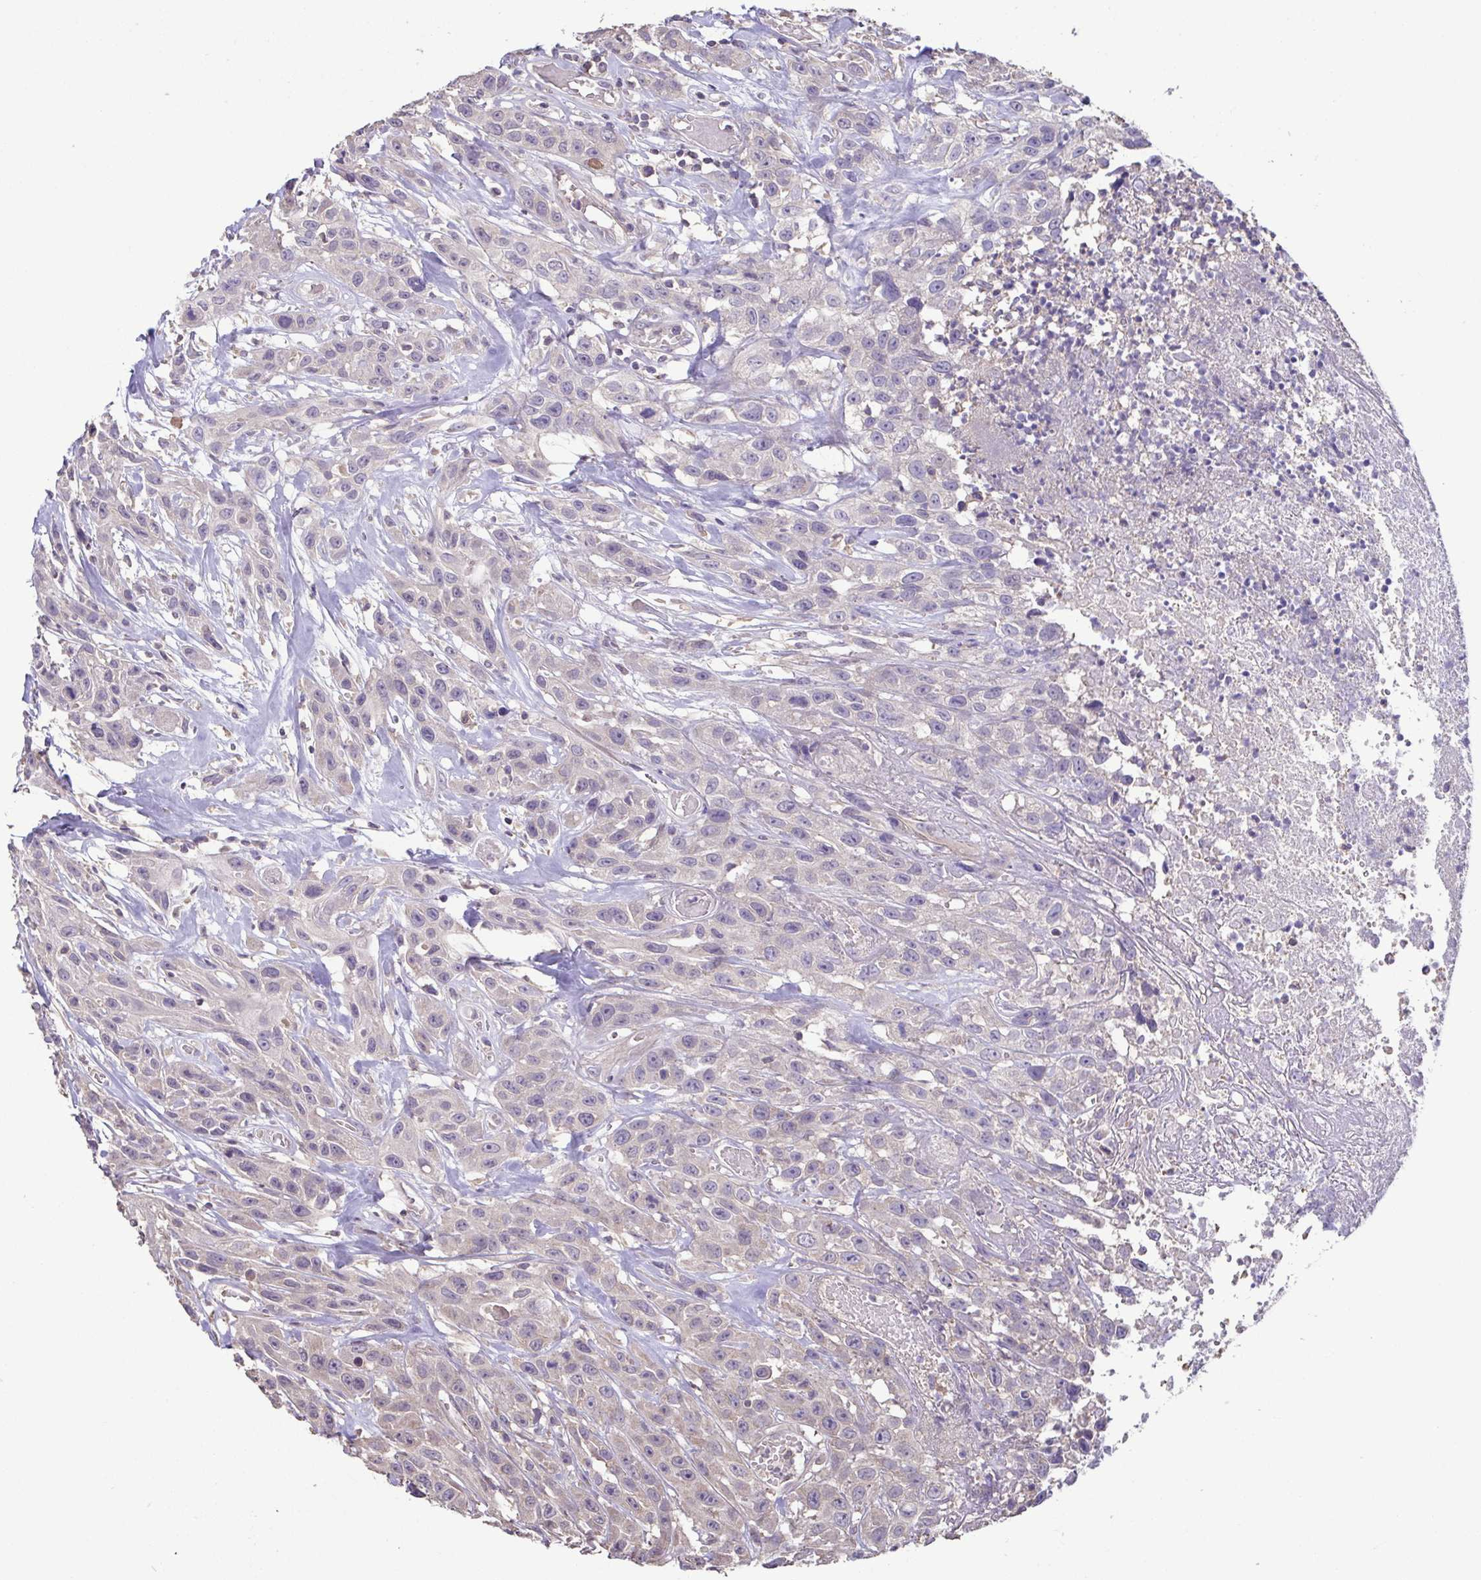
{"staining": {"intensity": "negative", "quantity": "none", "location": "none"}, "tissue": "head and neck cancer", "cell_type": "Tumor cells", "image_type": "cancer", "snomed": [{"axis": "morphology", "description": "Squamous cell carcinoma, NOS"}, {"axis": "topography", "description": "Head-Neck"}], "caption": "IHC of head and neck cancer (squamous cell carcinoma) displays no expression in tumor cells.", "gene": "ACTRT2", "patient": {"sex": "male", "age": 57}}